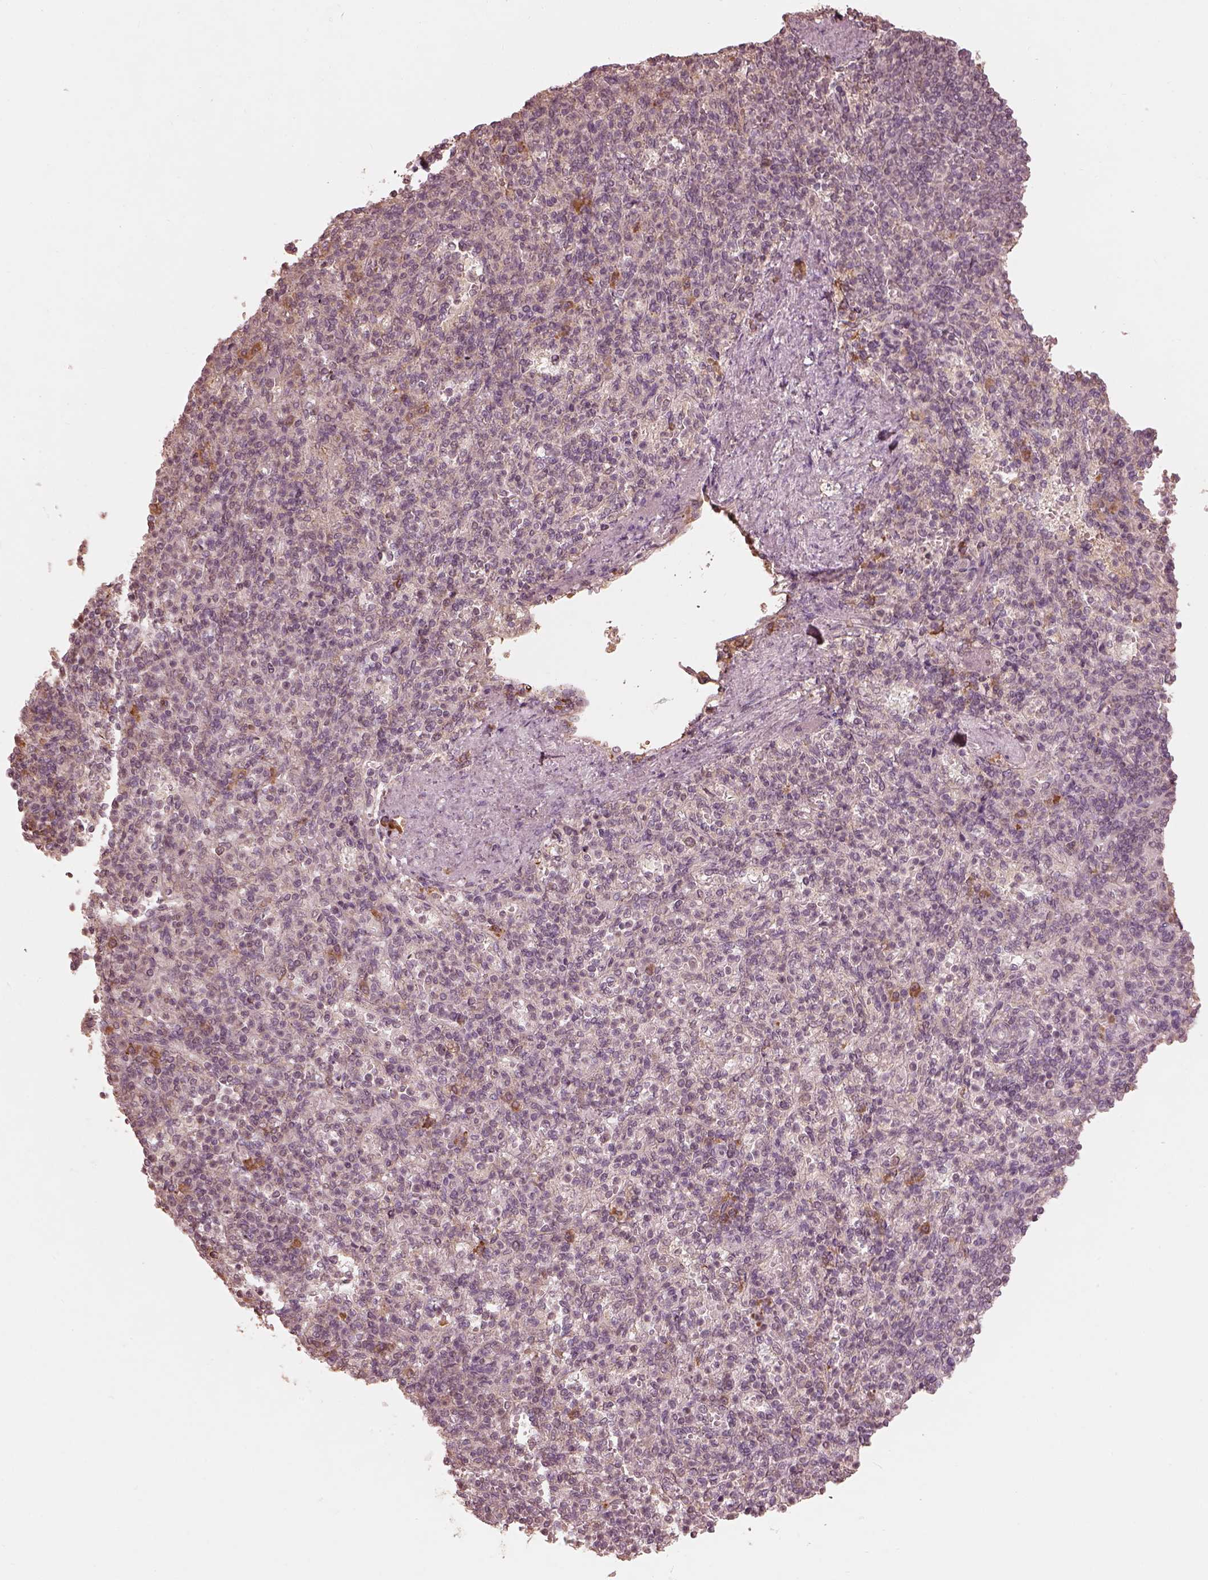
{"staining": {"intensity": "moderate", "quantity": "<25%", "location": "cytoplasmic/membranous"}, "tissue": "spleen", "cell_type": "Cells in red pulp", "image_type": "normal", "snomed": [{"axis": "morphology", "description": "Normal tissue, NOS"}, {"axis": "topography", "description": "Spleen"}], "caption": "Immunohistochemistry (IHC) (DAB) staining of normal human spleen shows moderate cytoplasmic/membranous protein expression in approximately <25% of cells in red pulp.", "gene": "CALR3", "patient": {"sex": "female", "age": 74}}